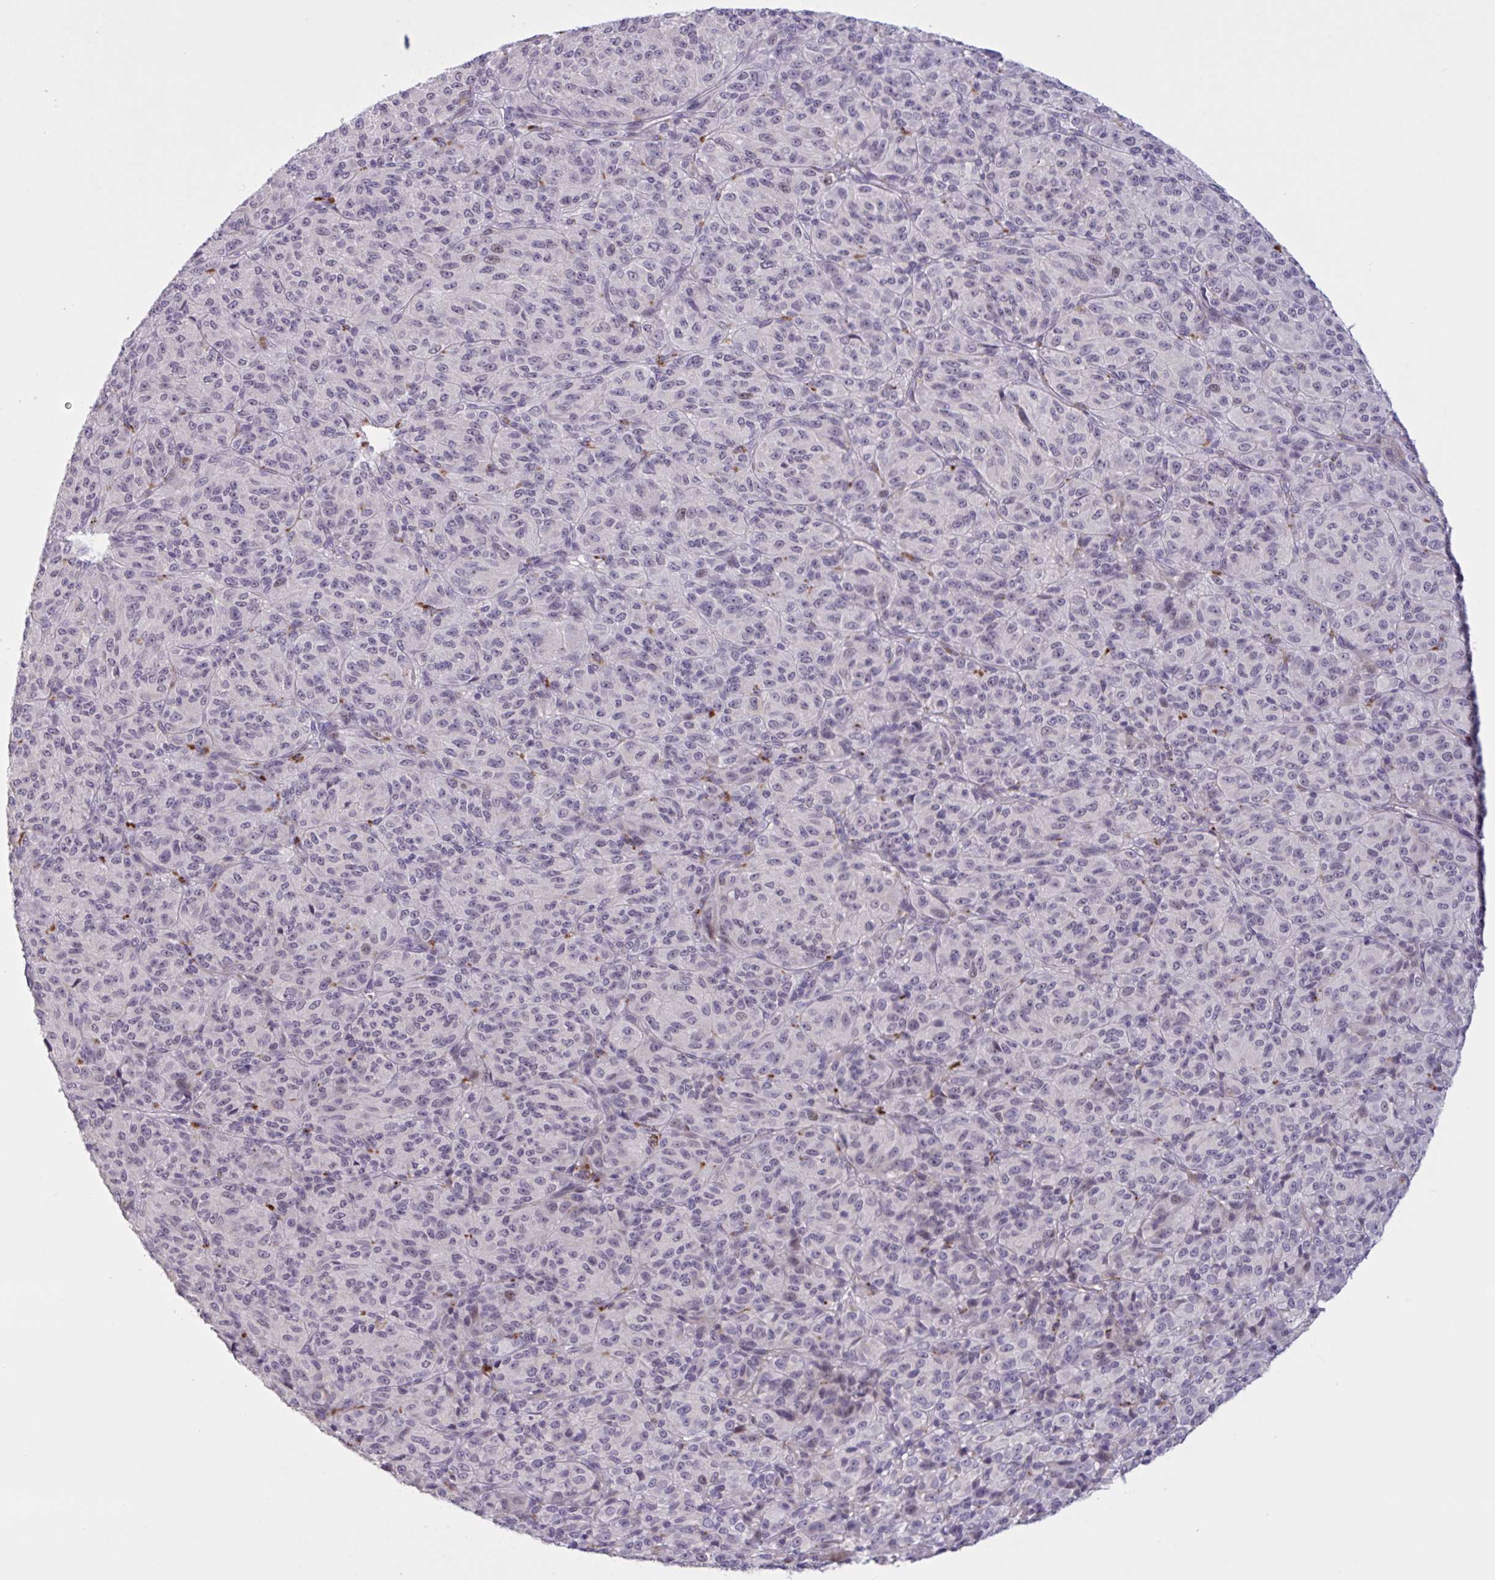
{"staining": {"intensity": "negative", "quantity": "none", "location": "none"}, "tissue": "melanoma", "cell_type": "Tumor cells", "image_type": "cancer", "snomed": [{"axis": "morphology", "description": "Malignant melanoma, Metastatic site"}, {"axis": "topography", "description": "Brain"}], "caption": "This micrograph is of melanoma stained with IHC to label a protein in brown with the nuclei are counter-stained blue. There is no staining in tumor cells. (Brightfield microscopy of DAB IHC at high magnification).", "gene": "RFPL4B", "patient": {"sex": "female", "age": 56}}